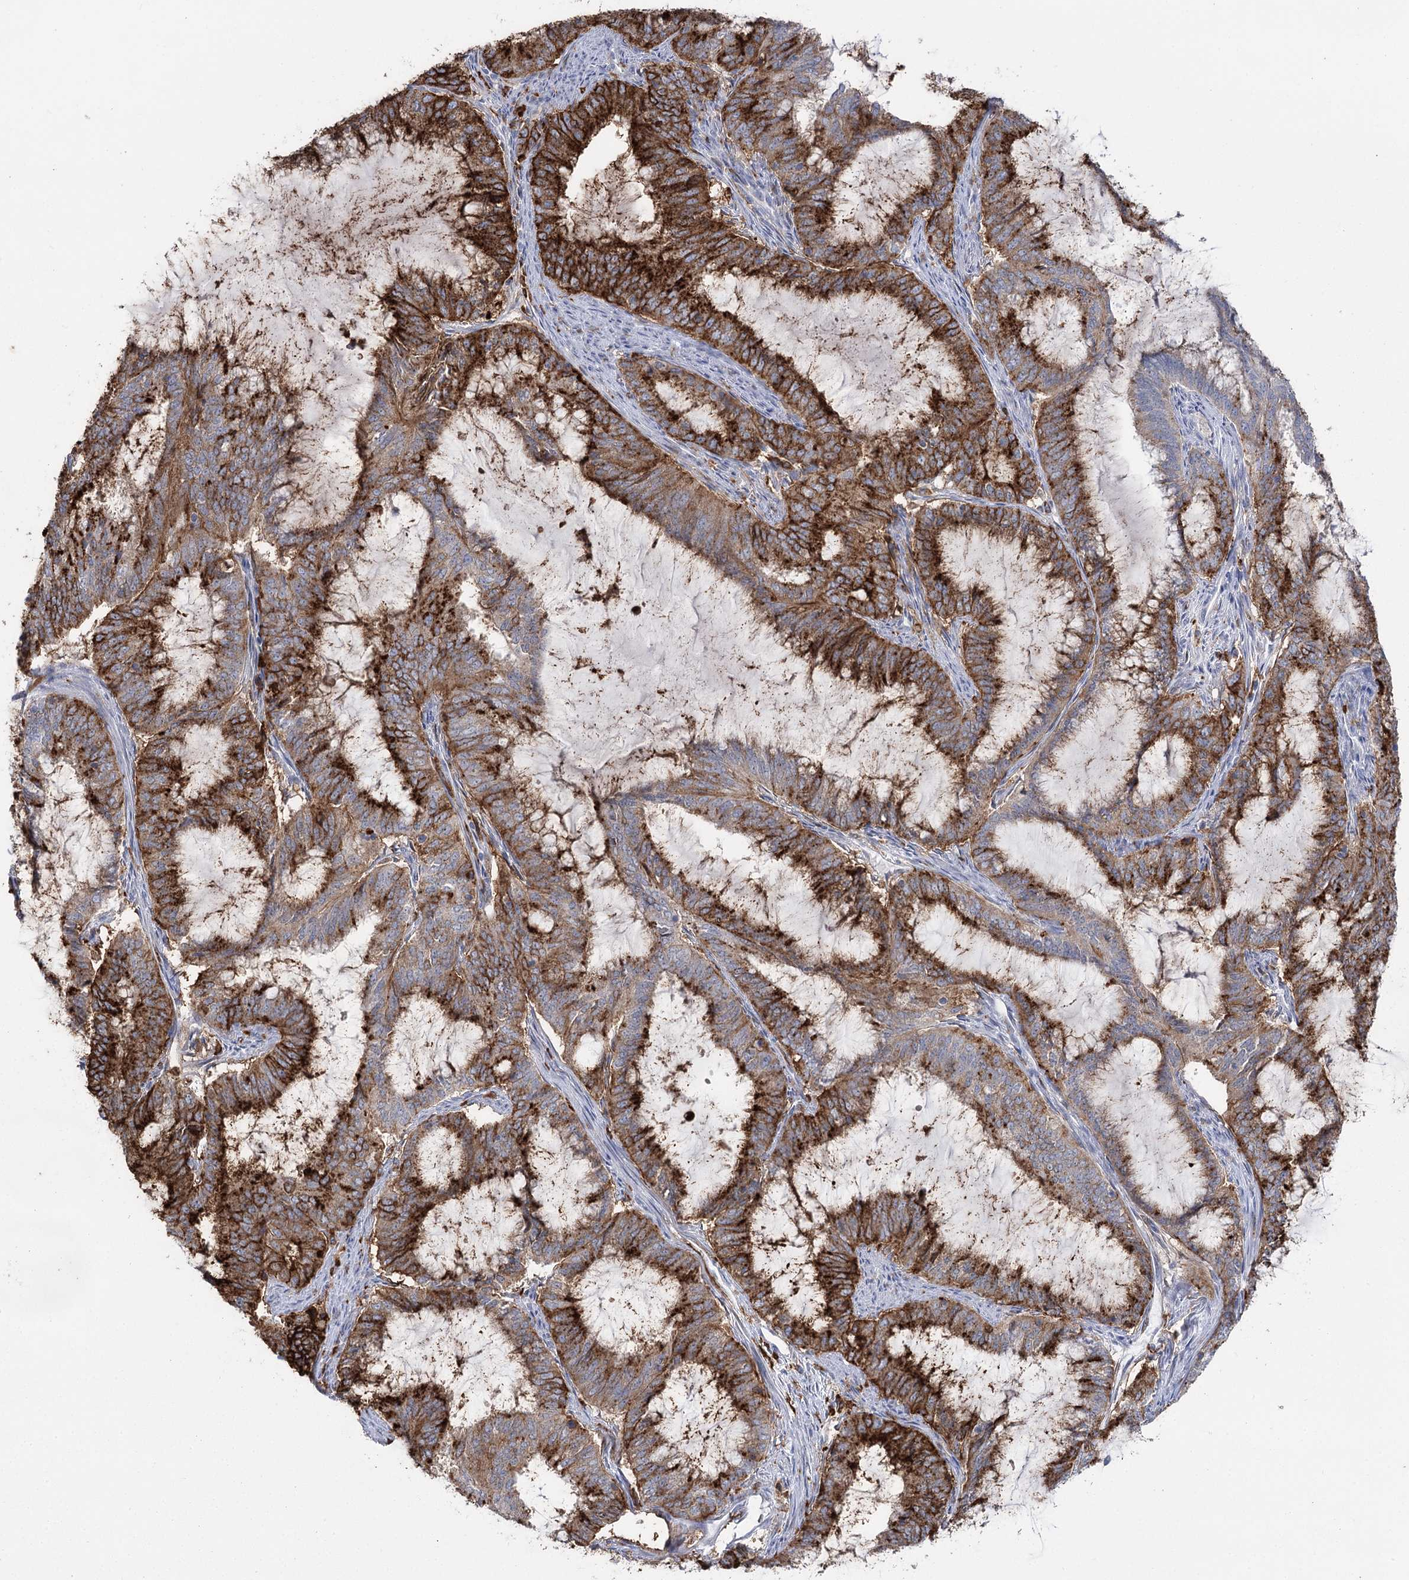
{"staining": {"intensity": "strong", "quantity": ">75%", "location": "cytoplasmic/membranous"}, "tissue": "endometrial cancer", "cell_type": "Tumor cells", "image_type": "cancer", "snomed": [{"axis": "morphology", "description": "Adenocarcinoma, NOS"}, {"axis": "topography", "description": "Endometrium"}], "caption": "About >75% of tumor cells in endometrial cancer exhibit strong cytoplasmic/membranous protein expression as visualized by brown immunohistochemical staining.", "gene": "PIWIL4", "patient": {"sex": "female", "age": 51}}